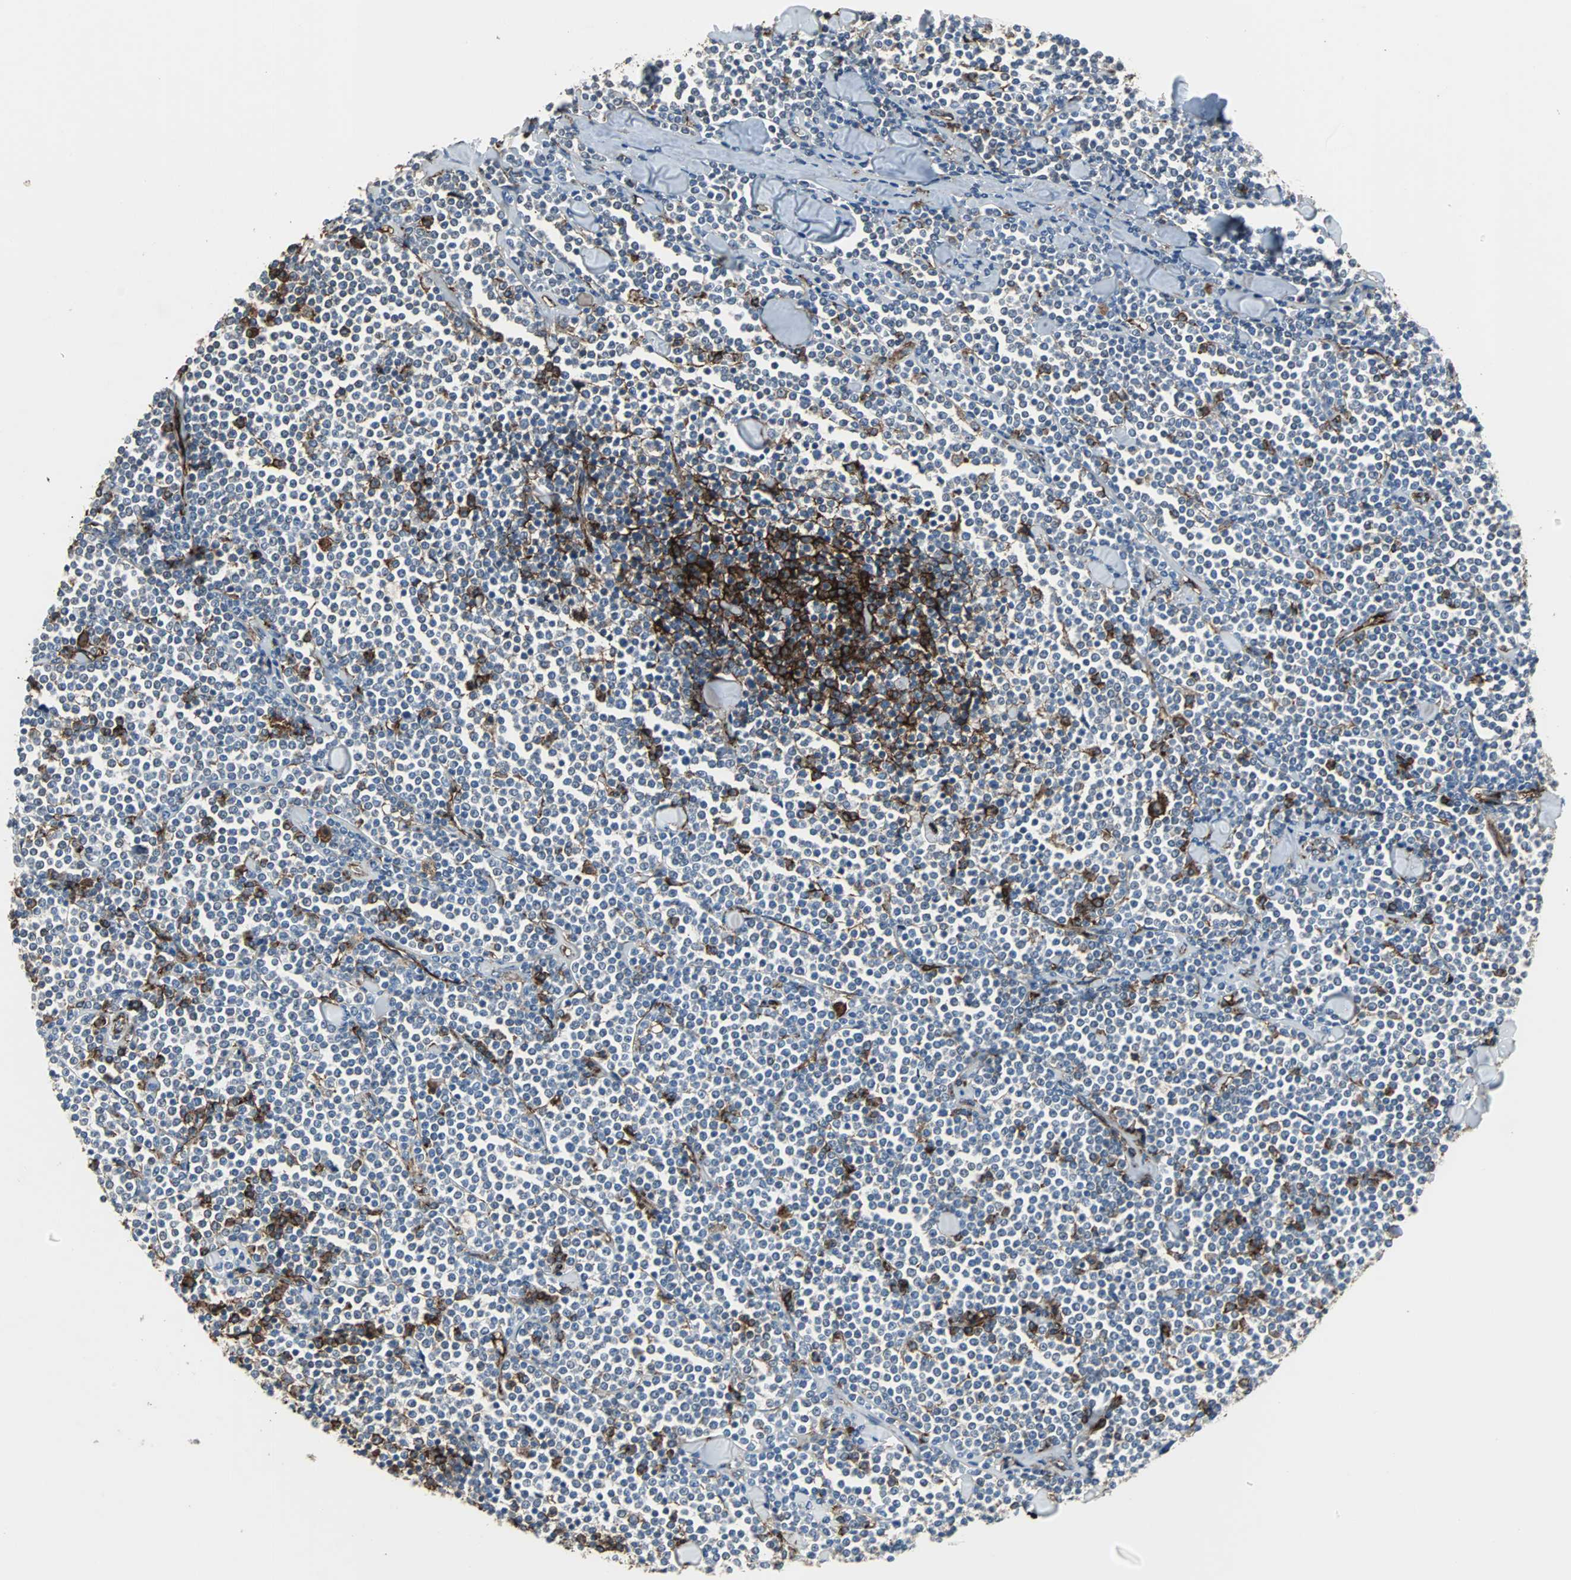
{"staining": {"intensity": "moderate", "quantity": "25%-75%", "location": "cytoplasmic/membranous"}, "tissue": "lymphoma", "cell_type": "Tumor cells", "image_type": "cancer", "snomed": [{"axis": "morphology", "description": "Malignant lymphoma, non-Hodgkin's type, Low grade"}, {"axis": "topography", "description": "Soft tissue"}], "caption": "The histopathology image demonstrates immunohistochemical staining of lymphoma. There is moderate cytoplasmic/membranous expression is identified in about 25%-75% of tumor cells.", "gene": "F11R", "patient": {"sex": "male", "age": 92}}